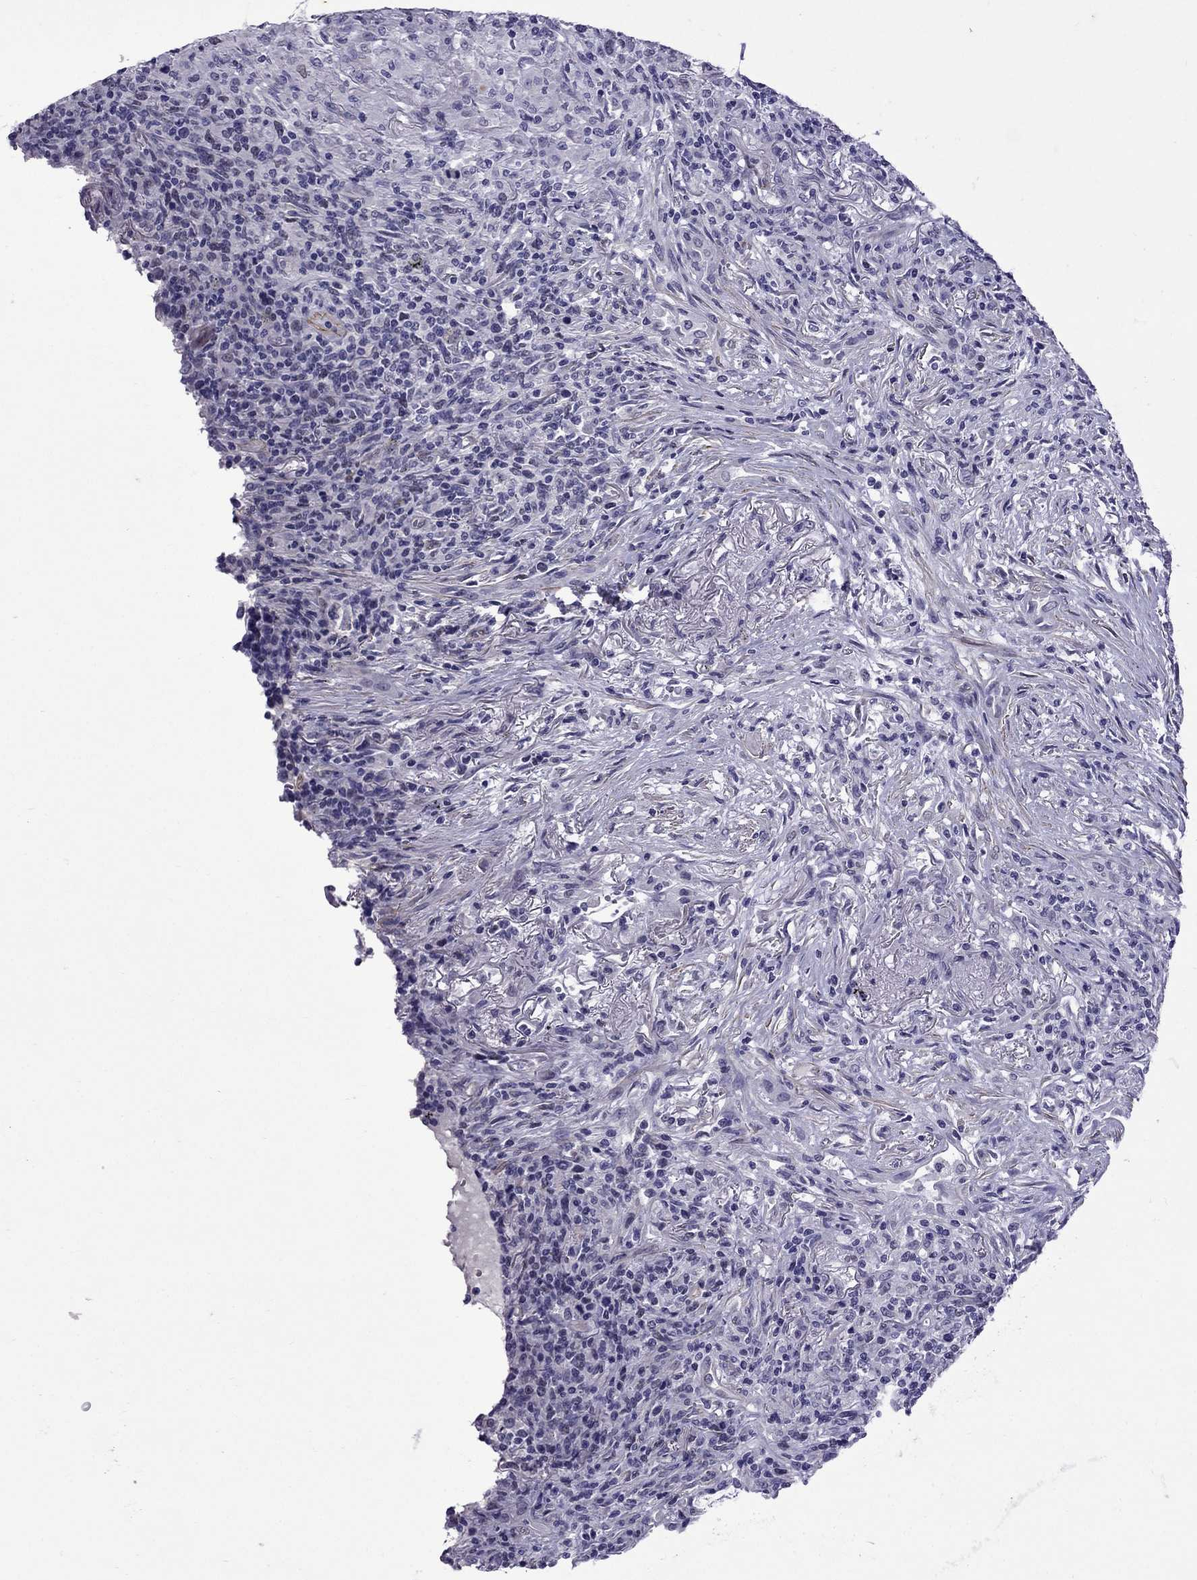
{"staining": {"intensity": "negative", "quantity": "none", "location": "none"}, "tissue": "lymphoma", "cell_type": "Tumor cells", "image_type": "cancer", "snomed": [{"axis": "morphology", "description": "Malignant lymphoma, non-Hodgkin's type, High grade"}, {"axis": "topography", "description": "Lung"}], "caption": "Immunohistochemistry (IHC) of human high-grade malignant lymphoma, non-Hodgkin's type reveals no staining in tumor cells.", "gene": "CHRNA5", "patient": {"sex": "male", "age": 79}}